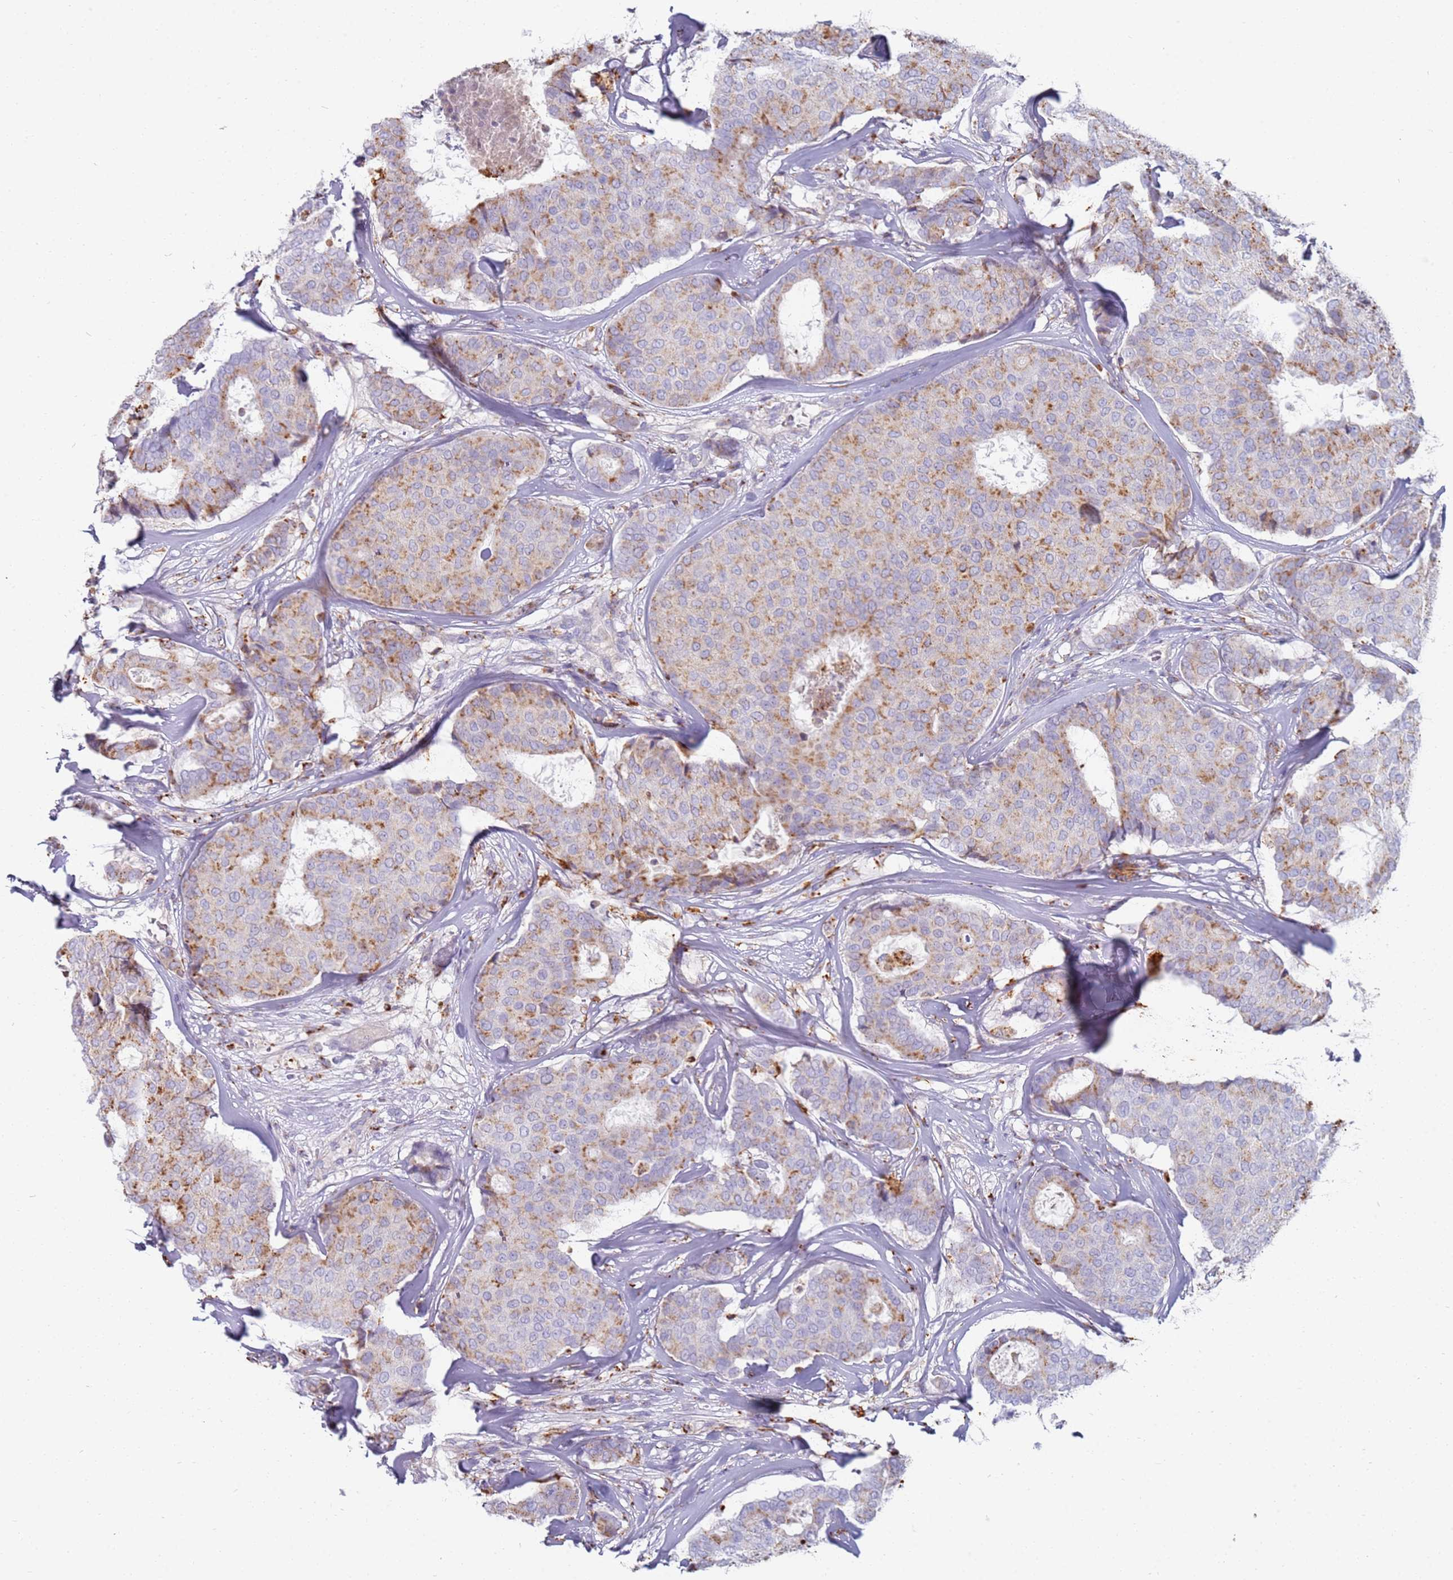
{"staining": {"intensity": "moderate", "quantity": "25%-75%", "location": "cytoplasmic/membranous"}, "tissue": "breast cancer", "cell_type": "Tumor cells", "image_type": "cancer", "snomed": [{"axis": "morphology", "description": "Duct carcinoma"}, {"axis": "topography", "description": "Breast"}], "caption": "Human breast cancer stained with a protein marker shows moderate staining in tumor cells.", "gene": "TMEM229B", "patient": {"sex": "female", "age": 75}}